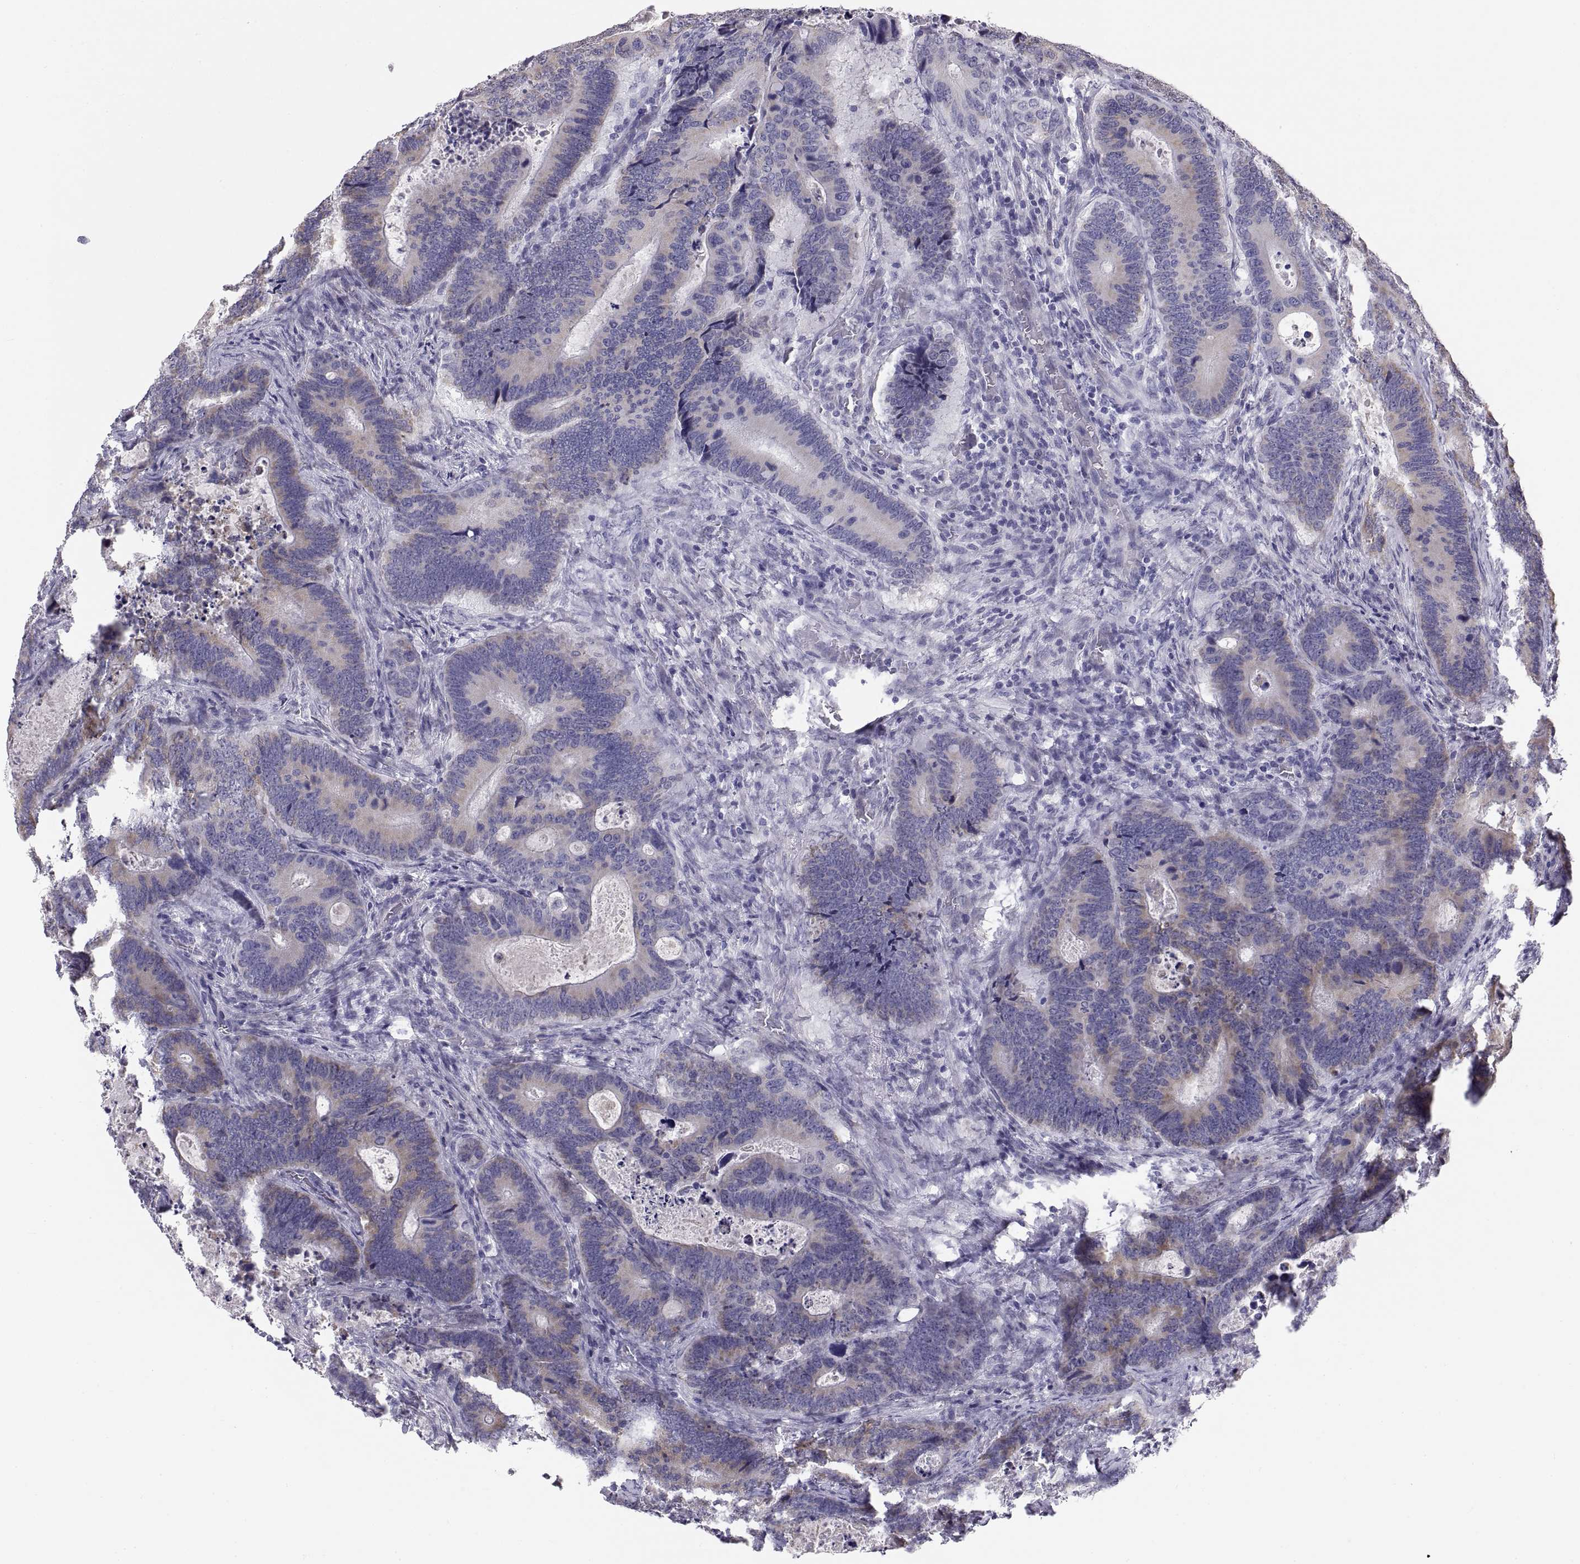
{"staining": {"intensity": "weak", "quantity": "25%-75%", "location": "cytoplasmic/membranous"}, "tissue": "colorectal cancer", "cell_type": "Tumor cells", "image_type": "cancer", "snomed": [{"axis": "morphology", "description": "Adenocarcinoma, NOS"}, {"axis": "topography", "description": "Colon"}], "caption": "Brown immunohistochemical staining in colorectal adenocarcinoma demonstrates weak cytoplasmic/membranous staining in about 25%-75% of tumor cells.", "gene": "FAM170A", "patient": {"sex": "female", "age": 82}}